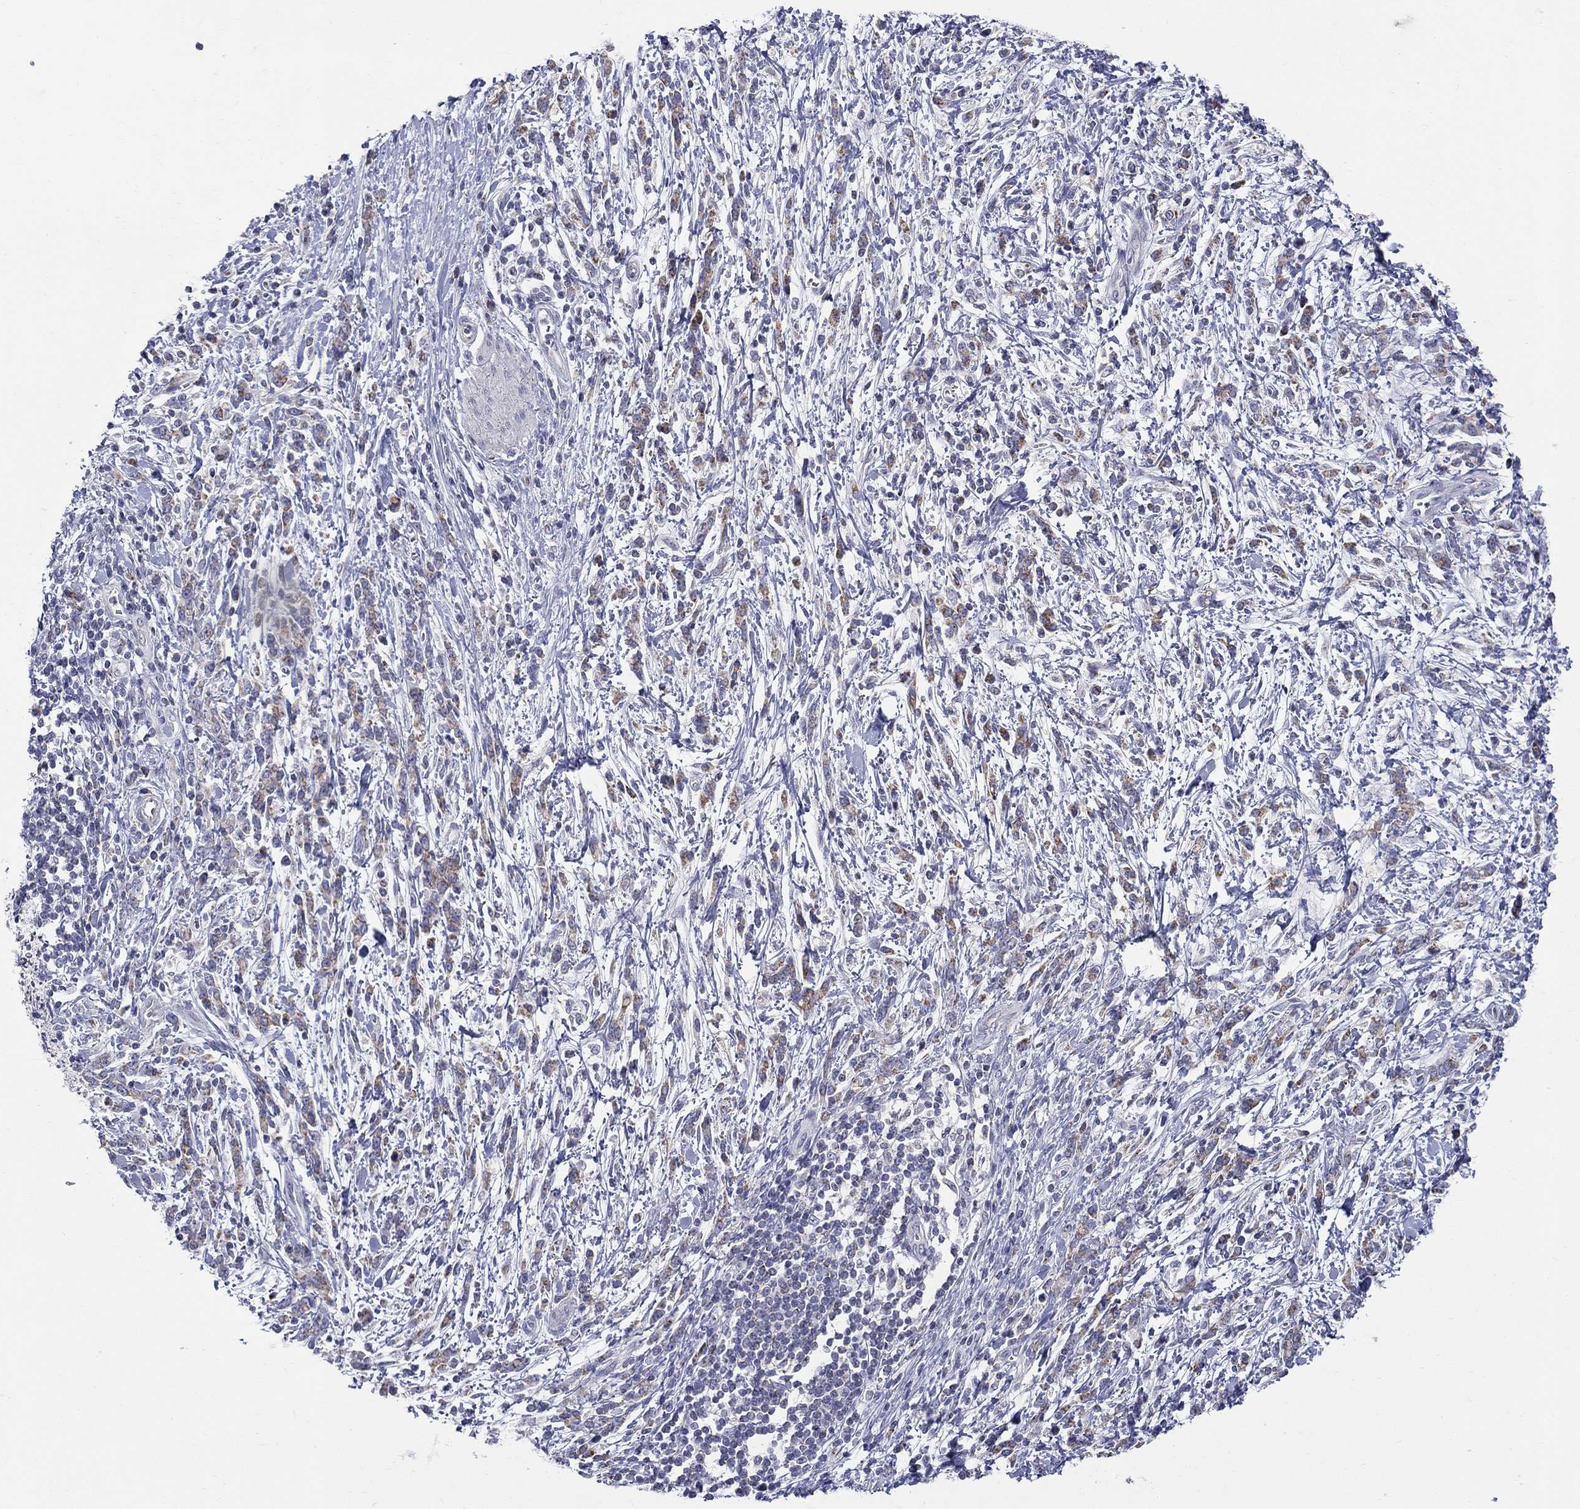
{"staining": {"intensity": "strong", "quantity": "25%-75%", "location": "cytoplasmic/membranous"}, "tissue": "stomach cancer", "cell_type": "Tumor cells", "image_type": "cancer", "snomed": [{"axis": "morphology", "description": "Adenocarcinoma, NOS"}, {"axis": "topography", "description": "Stomach"}], "caption": "The histopathology image reveals immunohistochemical staining of stomach adenocarcinoma. There is strong cytoplasmic/membranous staining is present in approximately 25%-75% of tumor cells.", "gene": "HMX2", "patient": {"sex": "female", "age": 57}}